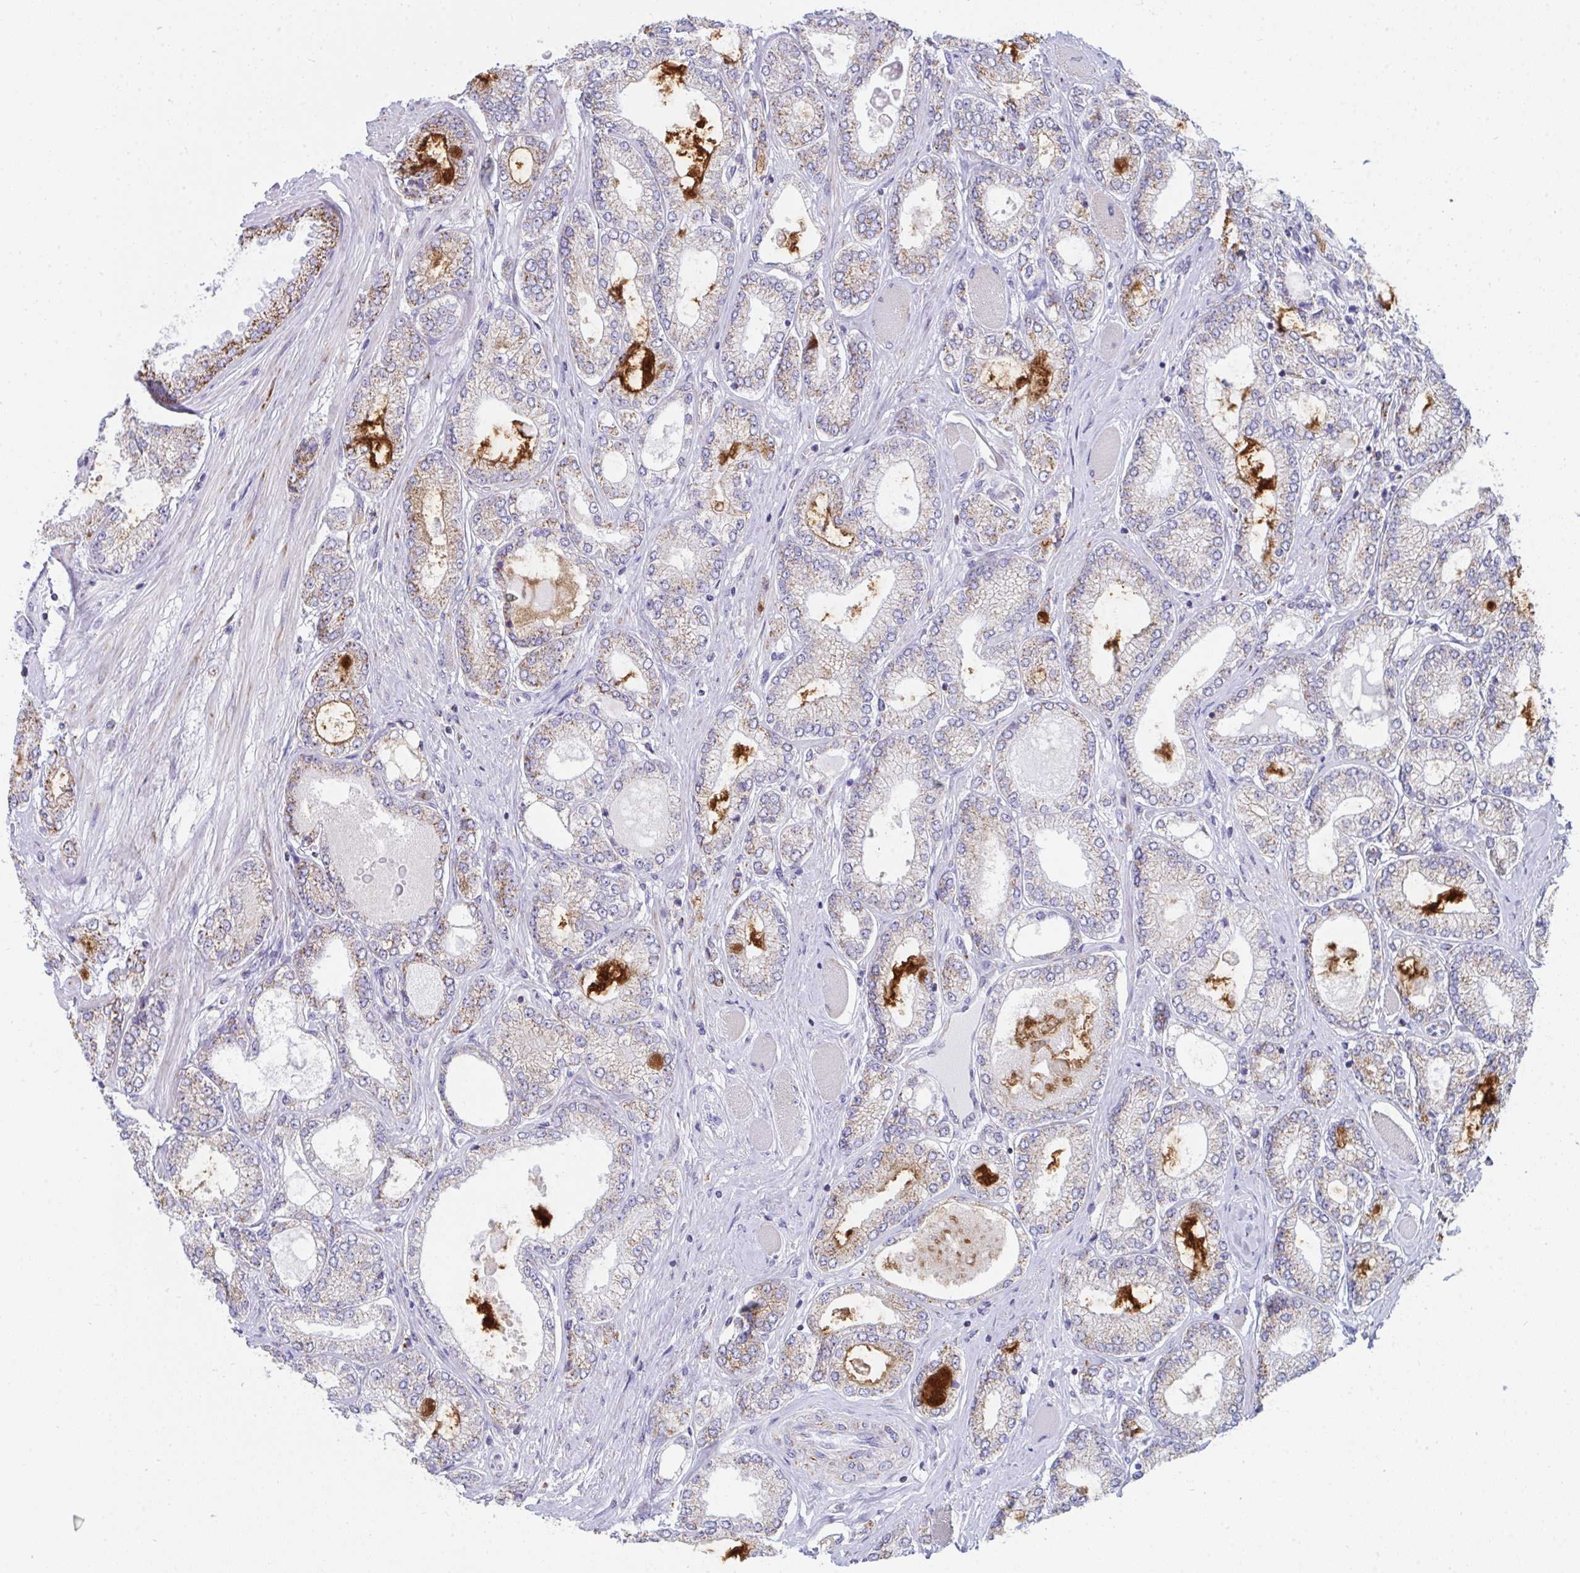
{"staining": {"intensity": "weak", "quantity": "25%-75%", "location": "cytoplasmic/membranous"}, "tissue": "prostate cancer", "cell_type": "Tumor cells", "image_type": "cancer", "snomed": [{"axis": "morphology", "description": "Adenocarcinoma, High grade"}, {"axis": "topography", "description": "Prostate"}], "caption": "A brown stain labels weak cytoplasmic/membranous expression of a protein in human prostate cancer tumor cells.", "gene": "AIFM1", "patient": {"sex": "male", "age": 68}}